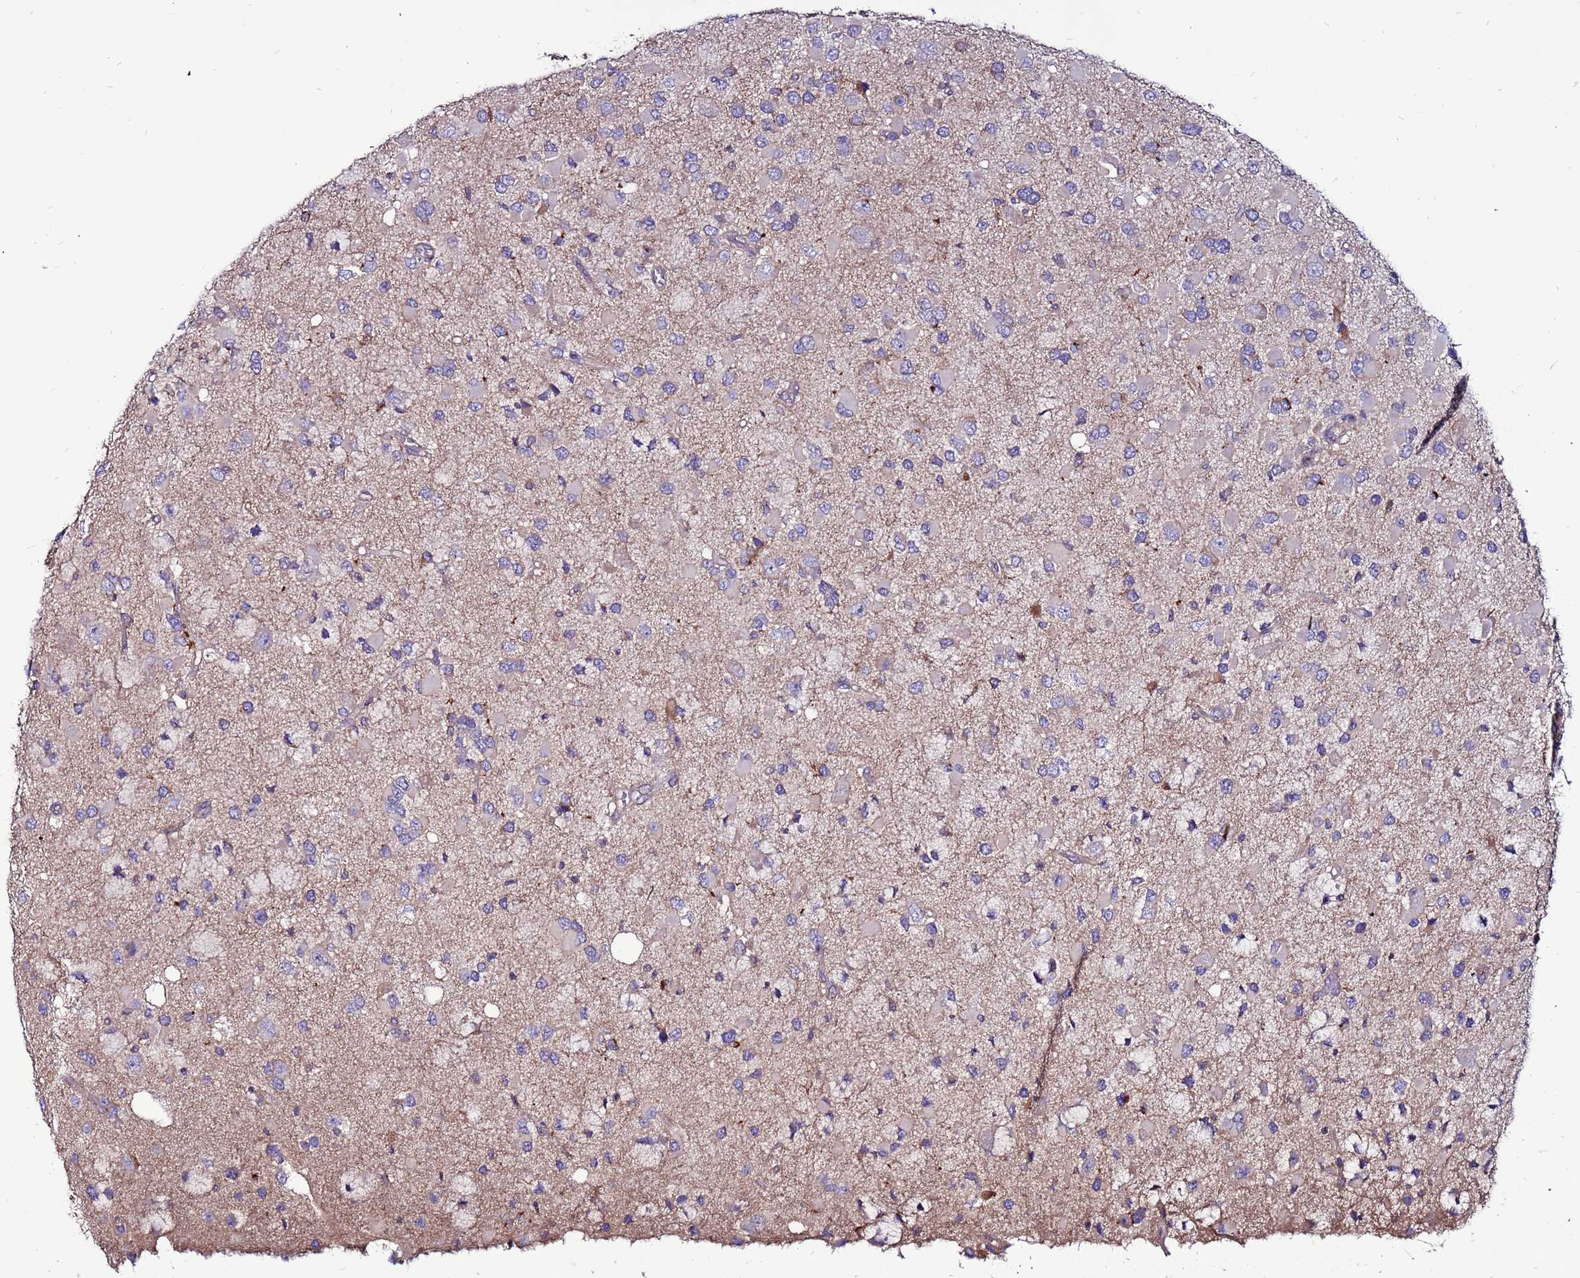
{"staining": {"intensity": "weak", "quantity": "25%-75%", "location": "cytoplasmic/membranous"}, "tissue": "glioma", "cell_type": "Tumor cells", "image_type": "cancer", "snomed": [{"axis": "morphology", "description": "Glioma, malignant, High grade"}, {"axis": "topography", "description": "Brain"}], "caption": "Protein staining displays weak cytoplasmic/membranous expression in about 25%-75% of tumor cells in malignant high-grade glioma. The staining is performed using DAB (3,3'-diaminobenzidine) brown chromogen to label protein expression. The nuclei are counter-stained blue using hematoxylin.", "gene": "NRN1L", "patient": {"sex": "male", "age": 53}}